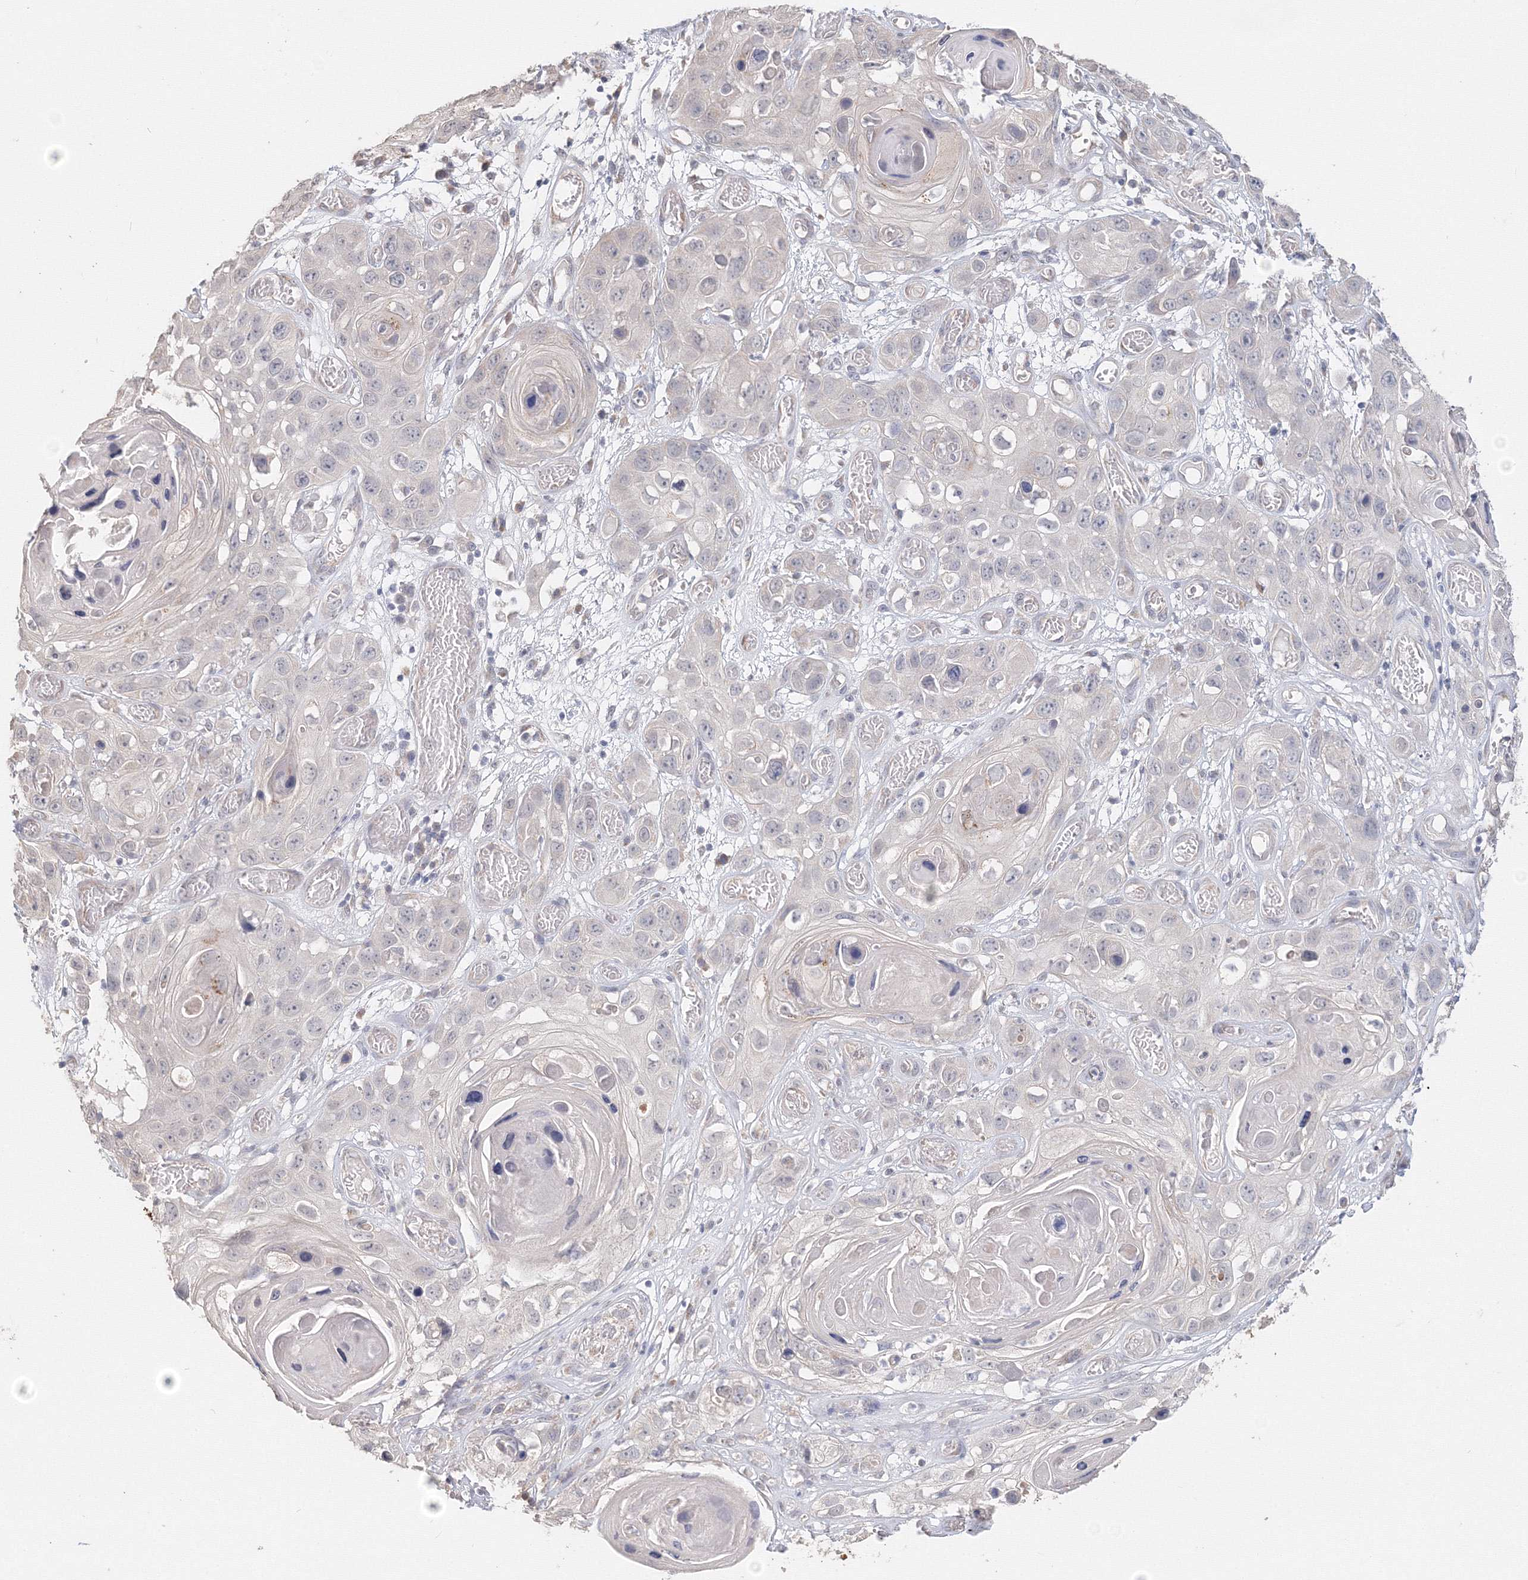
{"staining": {"intensity": "negative", "quantity": "none", "location": "none"}, "tissue": "skin cancer", "cell_type": "Tumor cells", "image_type": "cancer", "snomed": [{"axis": "morphology", "description": "Squamous cell carcinoma, NOS"}, {"axis": "topography", "description": "Skin"}], "caption": "This is an immunohistochemistry photomicrograph of human squamous cell carcinoma (skin). There is no positivity in tumor cells.", "gene": "DHRS12", "patient": {"sex": "male", "age": 55}}